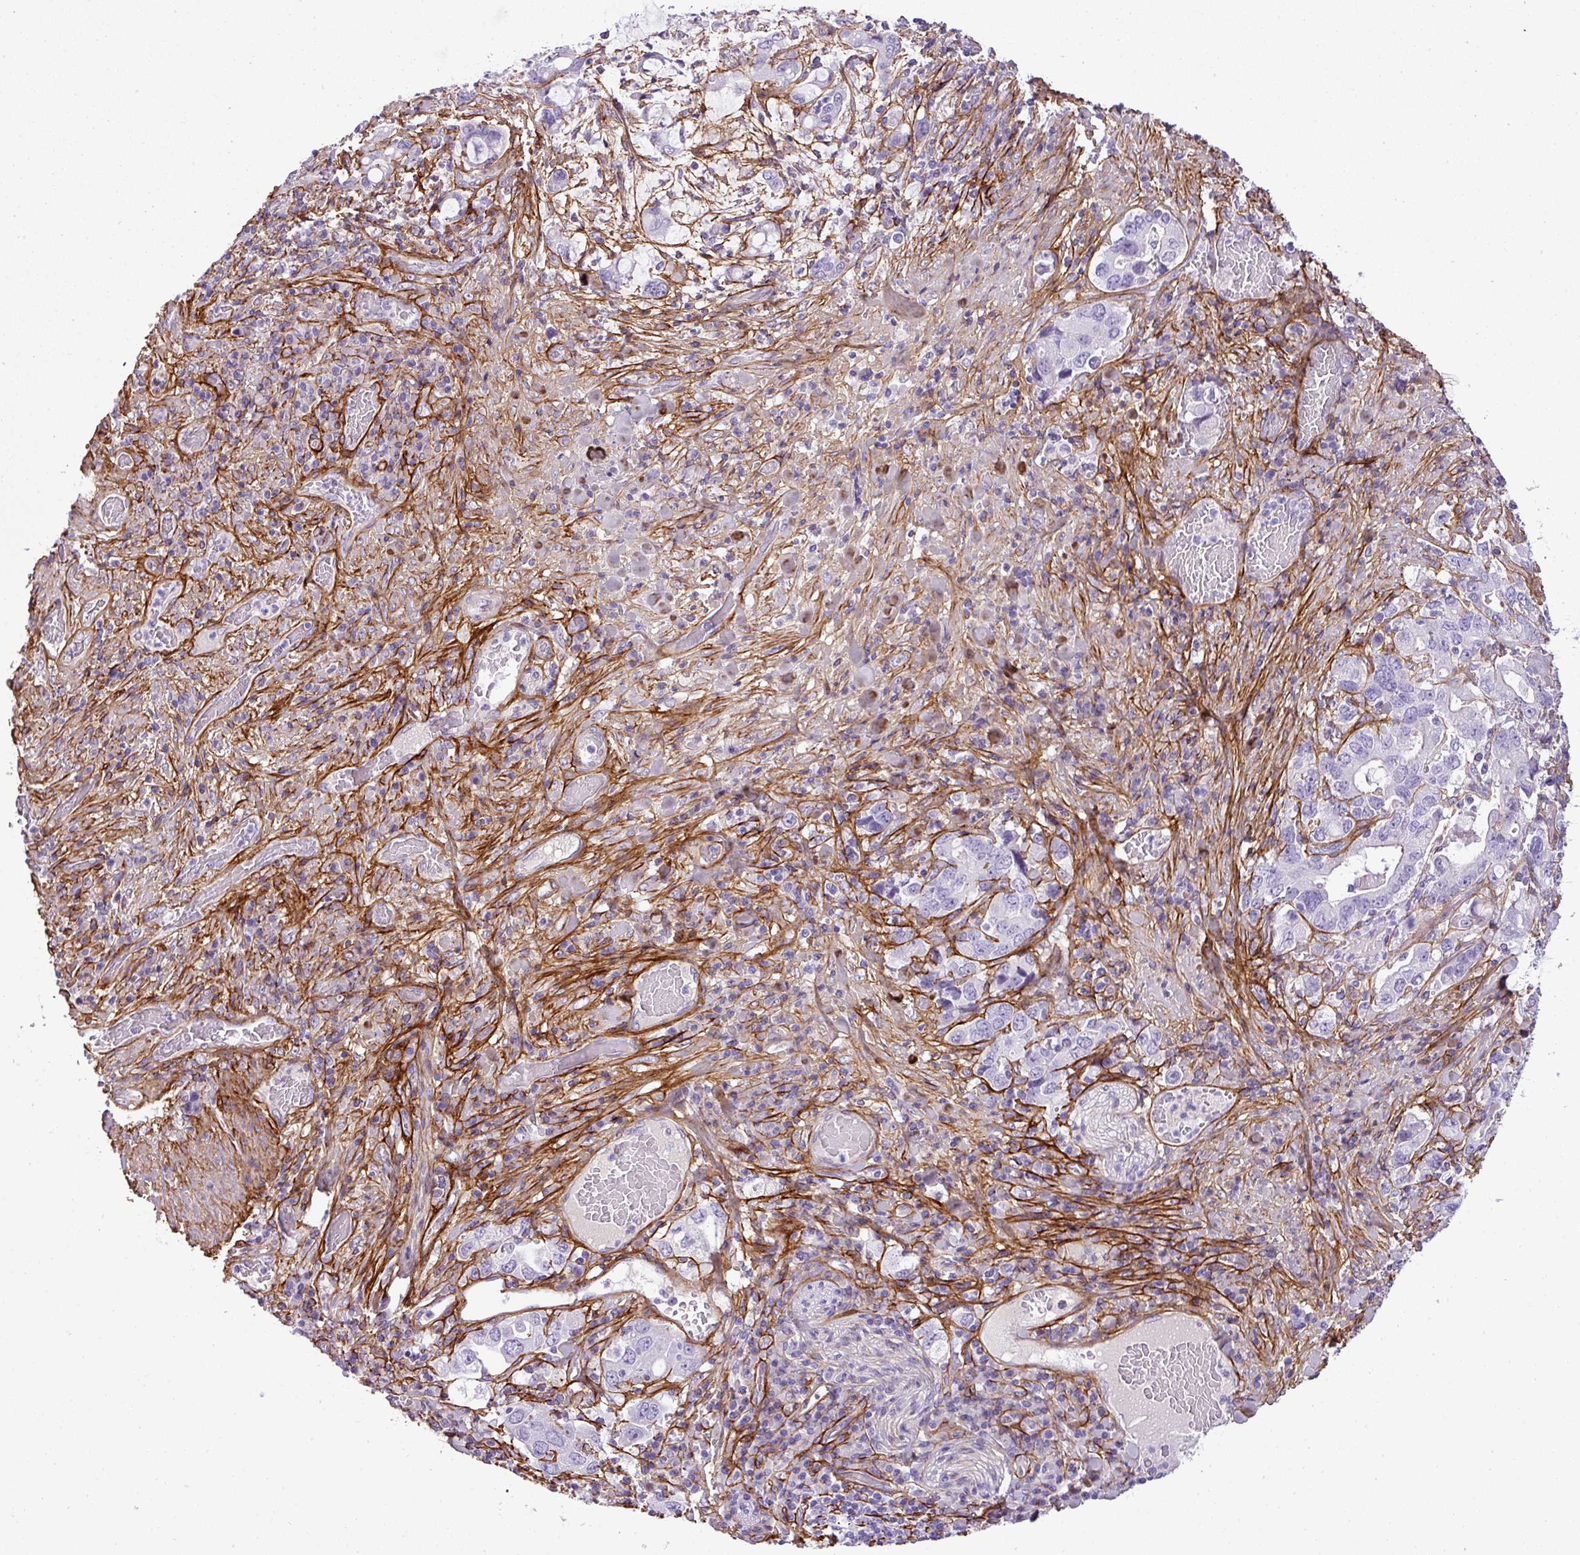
{"staining": {"intensity": "negative", "quantity": "none", "location": "none"}, "tissue": "stomach cancer", "cell_type": "Tumor cells", "image_type": "cancer", "snomed": [{"axis": "morphology", "description": "Adenocarcinoma, NOS"}, {"axis": "topography", "description": "Stomach, upper"}, {"axis": "topography", "description": "Stomach"}], "caption": "Adenocarcinoma (stomach) stained for a protein using immunohistochemistry (IHC) reveals no positivity tumor cells.", "gene": "PARD6G", "patient": {"sex": "male", "age": 62}}